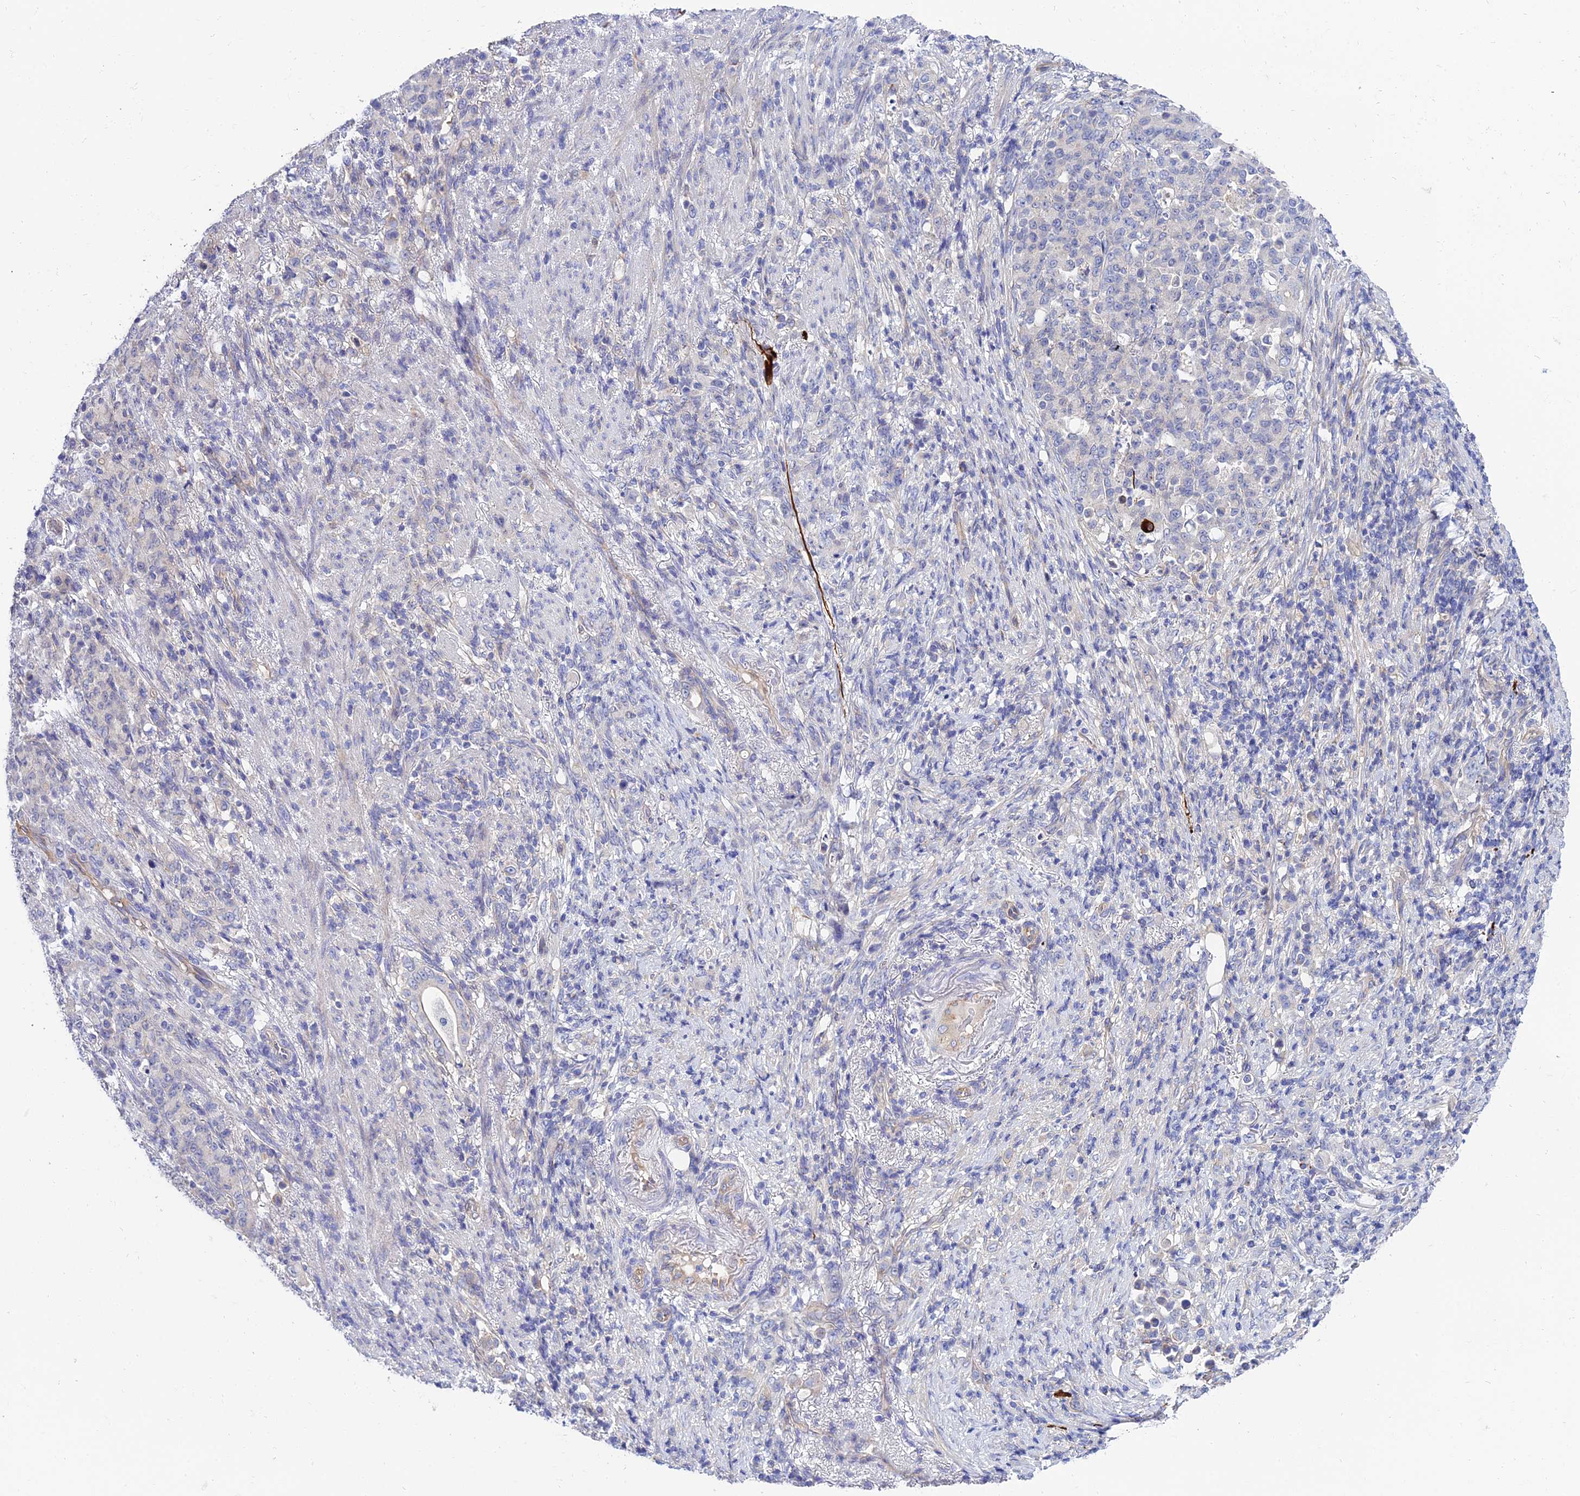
{"staining": {"intensity": "negative", "quantity": "none", "location": "none"}, "tissue": "stomach cancer", "cell_type": "Tumor cells", "image_type": "cancer", "snomed": [{"axis": "morphology", "description": "Normal tissue, NOS"}, {"axis": "morphology", "description": "Adenocarcinoma, NOS"}, {"axis": "topography", "description": "Stomach"}], "caption": "High magnification brightfield microscopy of adenocarcinoma (stomach) stained with DAB (3,3'-diaminobenzidine) (brown) and counterstained with hematoxylin (blue): tumor cells show no significant staining.", "gene": "APOBEC3H", "patient": {"sex": "female", "age": 79}}